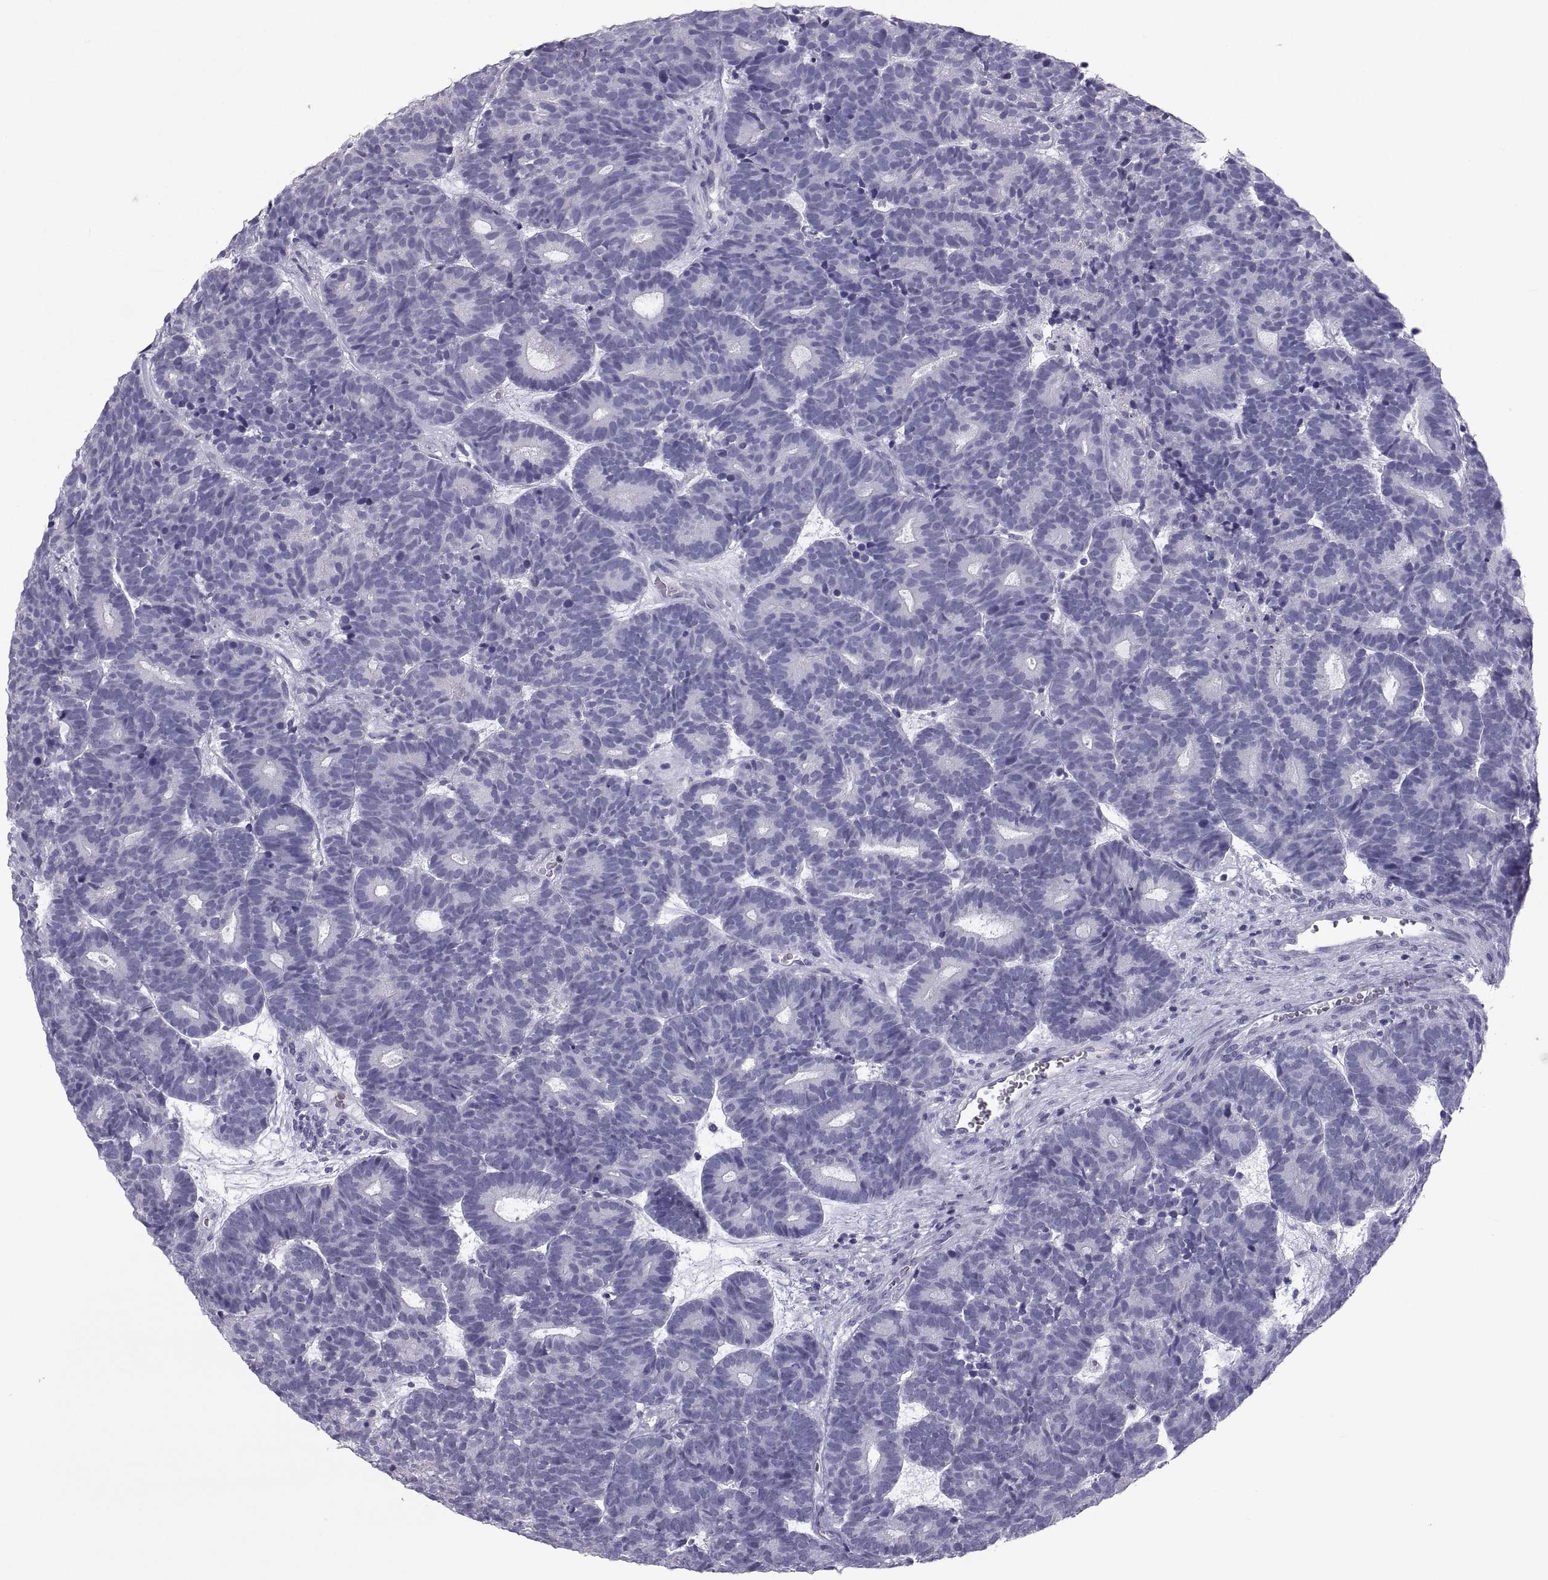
{"staining": {"intensity": "negative", "quantity": "none", "location": "none"}, "tissue": "head and neck cancer", "cell_type": "Tumor cells", "image_type": "cancer", "snomed": [{"axis": "morphology", "description": "Adenocarcinoma, NOS"}, {"axis": "topography", "description": "Head-Neck"}], "caption": "High power microscopy histopathology image of an IHC photomicrograph of head and neck adenocarcinoma, revealing no significant staining in tumor cells.", "gene": "PCSK1N", "patient": {"sex": "female", "age": 81}}